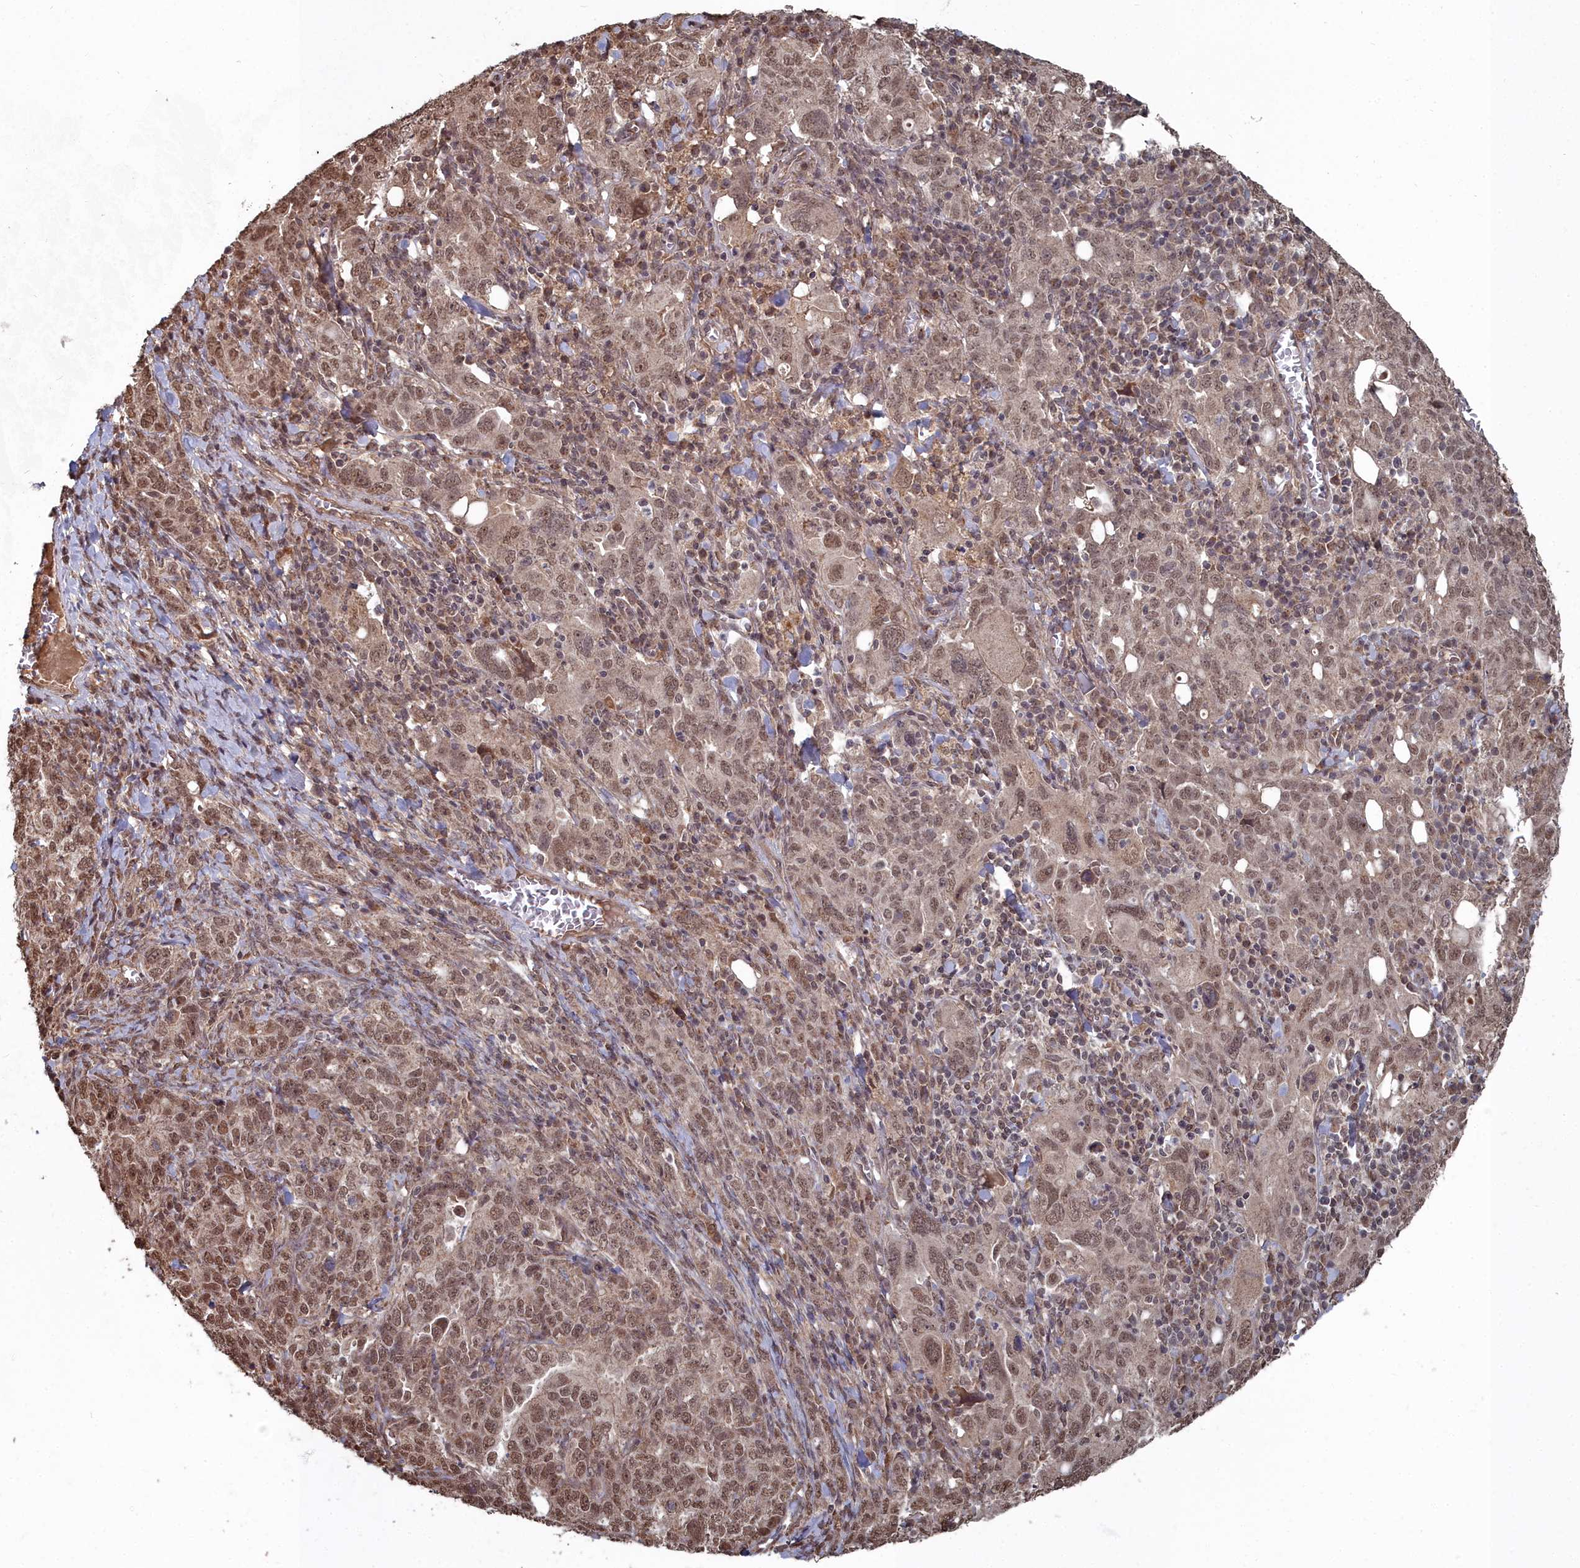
{"staining": {"intensity": "moderate", "quantity": ">75%", "location": "nuclear"}, "tissue": "ovarian cancer", "cell_type": "Tumor cells", "image_type": "cancer", "snomed": [{"axis": "morphology", "description": "Carcinoma, endometroid"}, {"axis": "topography", "description": "Ovary"}], "caption": "A medium amount of moderate nuclear expression is identified in approximately >75% of tumor cells in ovarian cancer (endometroid carcinoma) tissue.", "gene": "CCNP", "patient": {"sex": "female", "age": 62}}